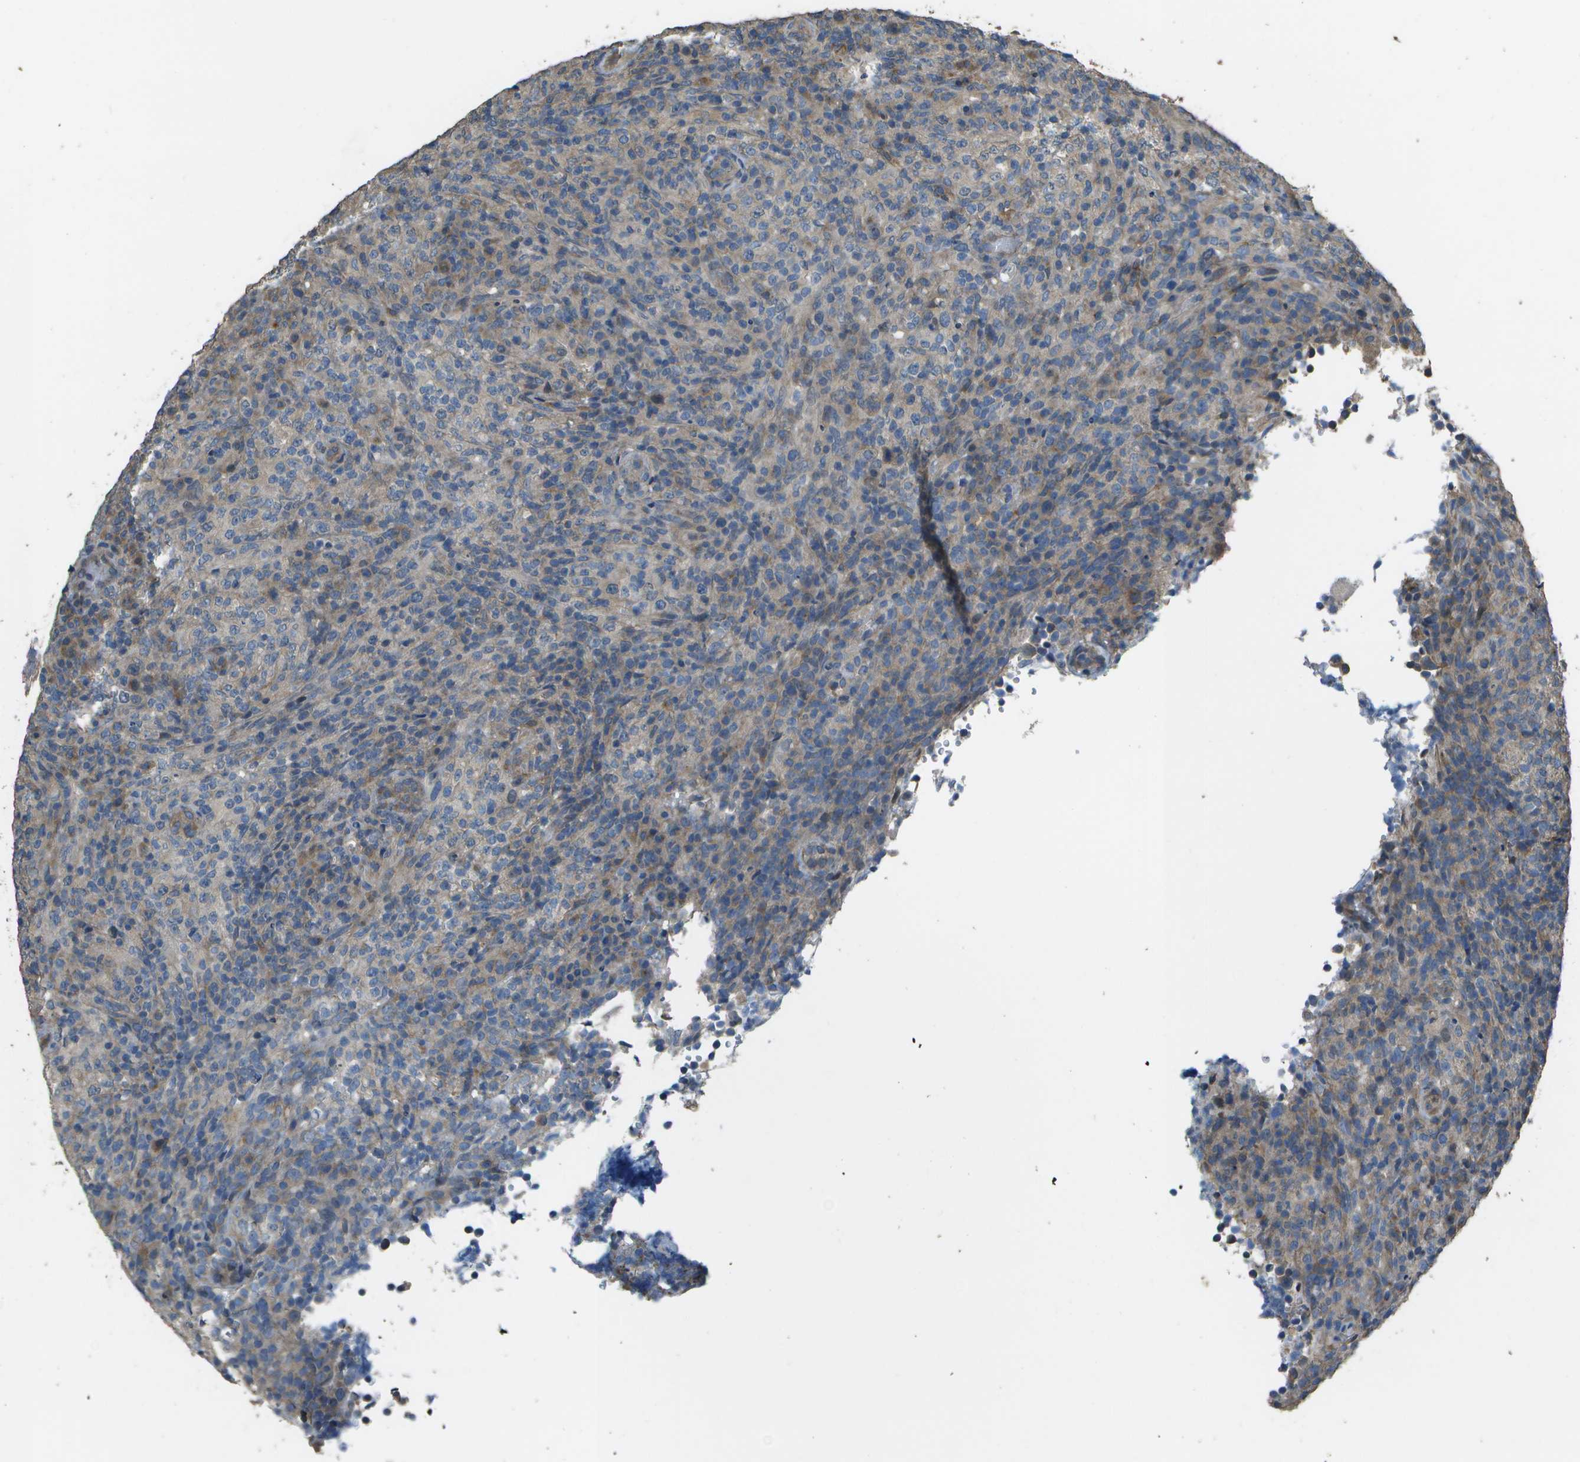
{"staining": {"intensity": "negative", "quantity": "none", "location": "none"}, "tissue": "lymphoma", "cell_type": "Tumor cells", "image_type": "cancer", "snomed": [{"axis": "morphology", "description": "Malignant lymphoma, non-Hodgkin's type, High grade"}, {"axis": "topography", "description": "Lymph node"}], "caption": "A photomicrograph of lymphoma stained for a protein reveals no brown staining in tumor cells.", "gene": "CLNS1A", "patient": {"sex": "female", "age": 76}}